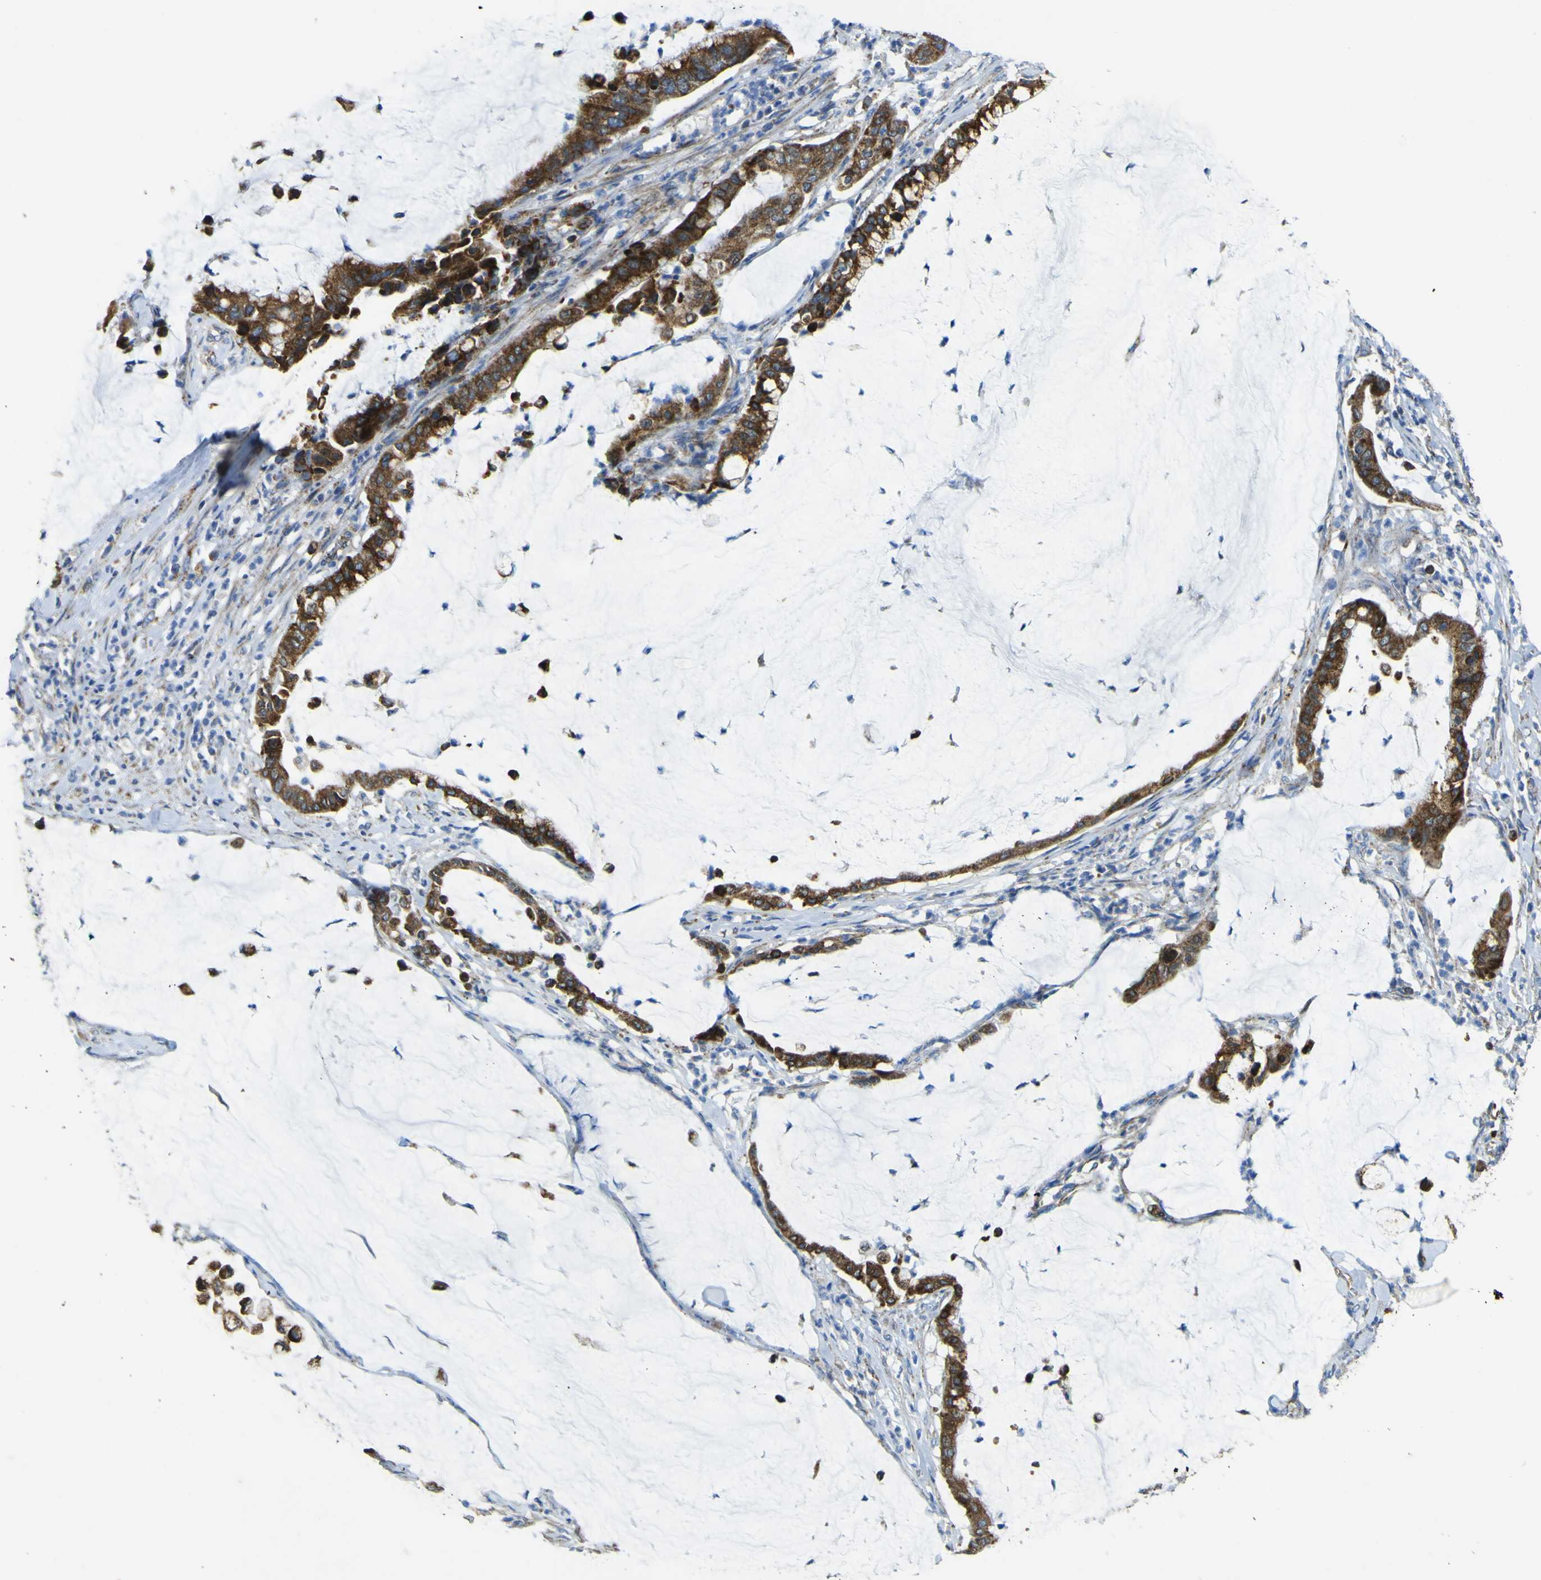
{"staining": {"intensity": "strong", "quantity": ">75%", "location": "cytoplasmic/membranous"}, "tissue": "pancreatic cancer", "cell_type": "Tumor cells", "image_type": "cancer", "snomed": [{"axis": "morphology", "description": "Adenocarcinoma, NOS"}, {"axis": "topography", "description": "Pancreas"}], "caption": "Brown immunohistochemical staining in human pancreatic adenocarcinoma demonstrates strong cytoplasmic/membranous staining in about >75% of tumor cells.", "gene": "ALDH18A1", "patient": {"sex": "male", "age": 41}}